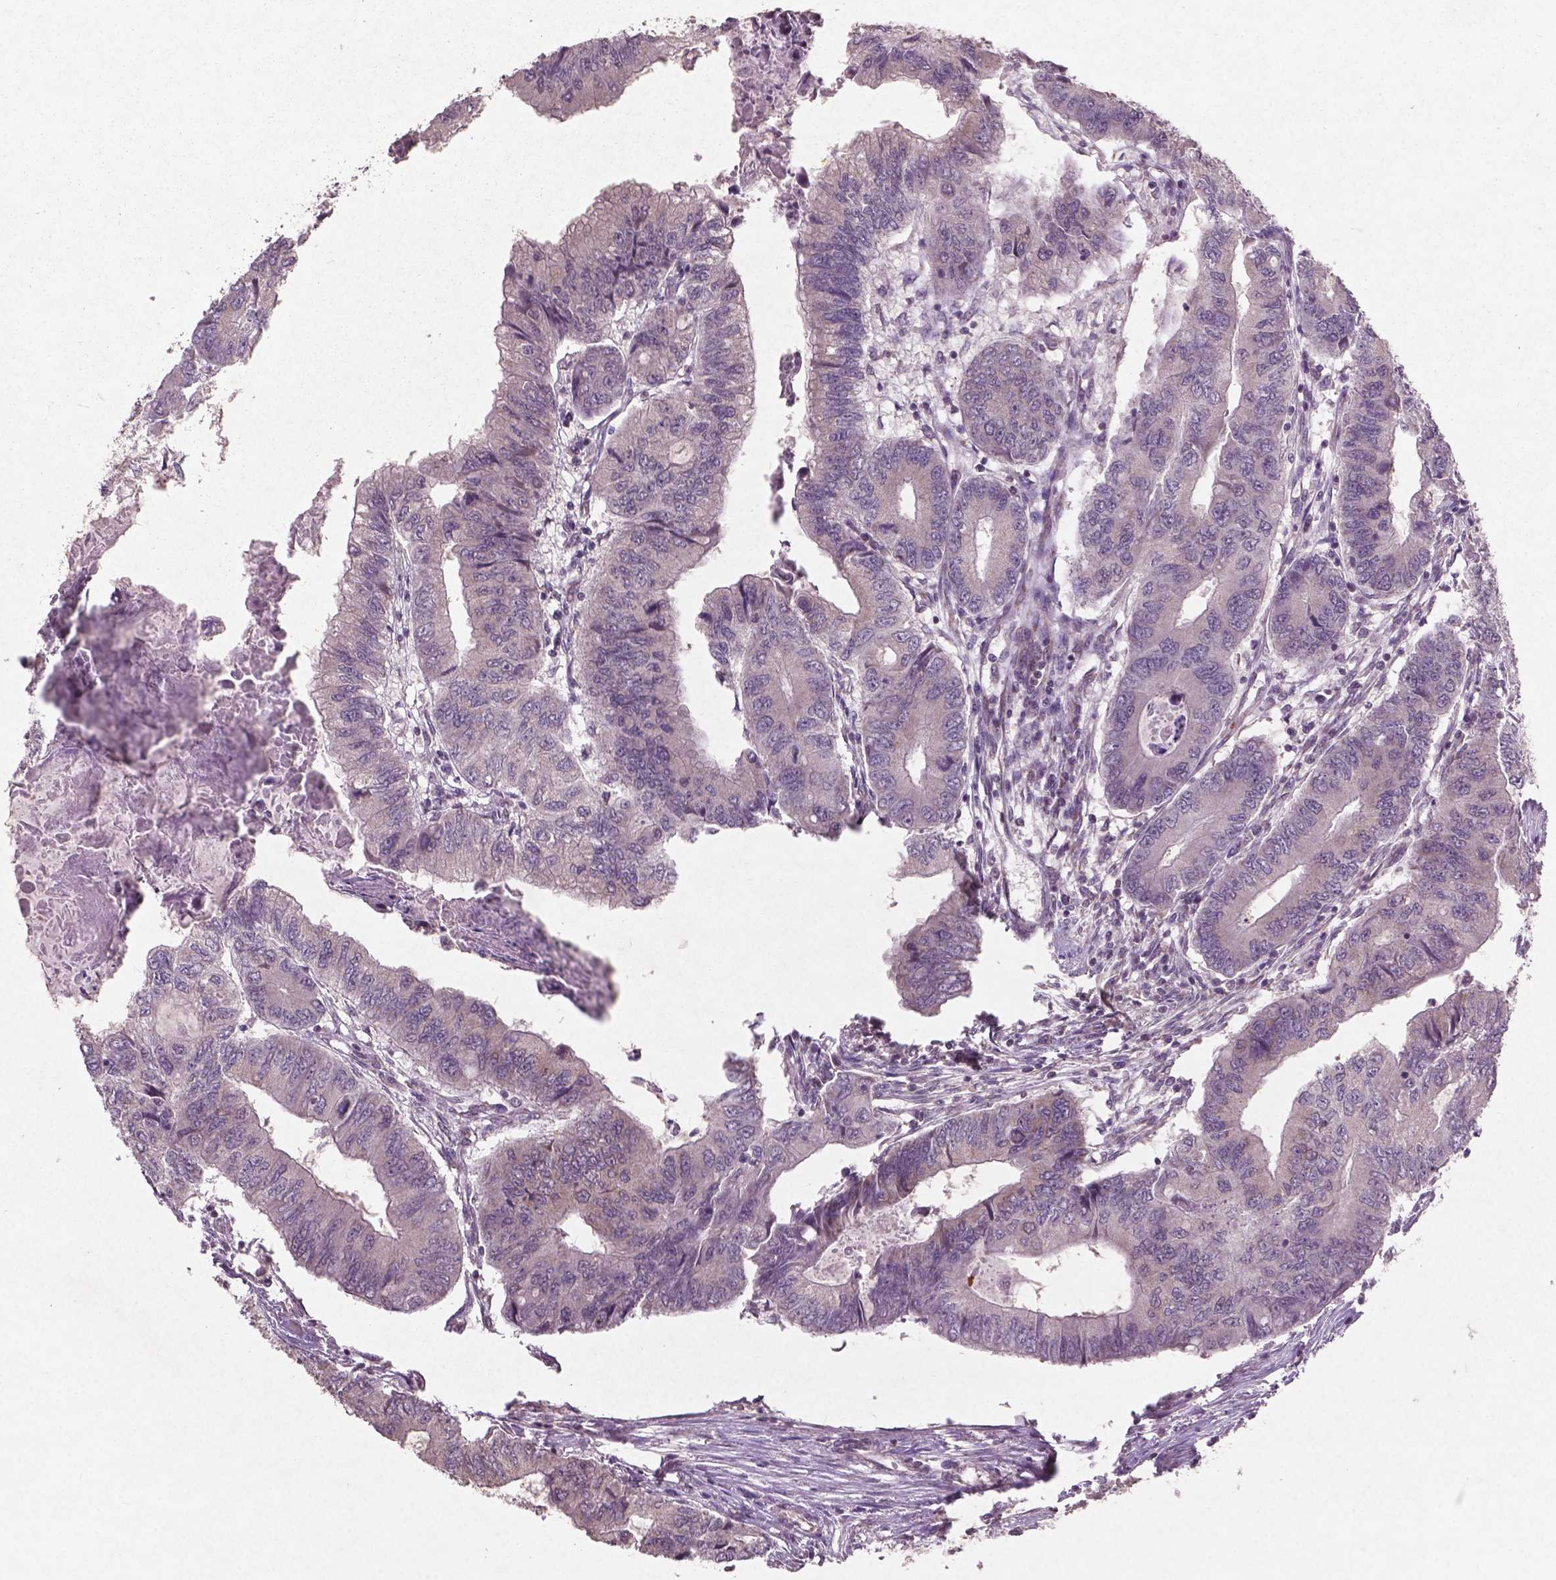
{"staining": {"intensity": "negative", "quantity": "none", "location": "none"}, "tissue": "colorectal cancer", "cell_type": "Tumor cells", "image_type": "cancer", "snomed": [{"axis": "morphology", "description": "Adenocarcinoma, NOS"}, {"axis": "topography", "description": "Colon"}], "caption": "A high-resolution histopathology image shows IHC staining of adenocarcinoma (colorectal), which reveals no significant staining in tumor cells. (DAB (3,3'-diaminobenzidine) IHC with hematoxylin counter stain).", "gene": "SMAD2", "patient": {"sex": "male", "age": 53}}